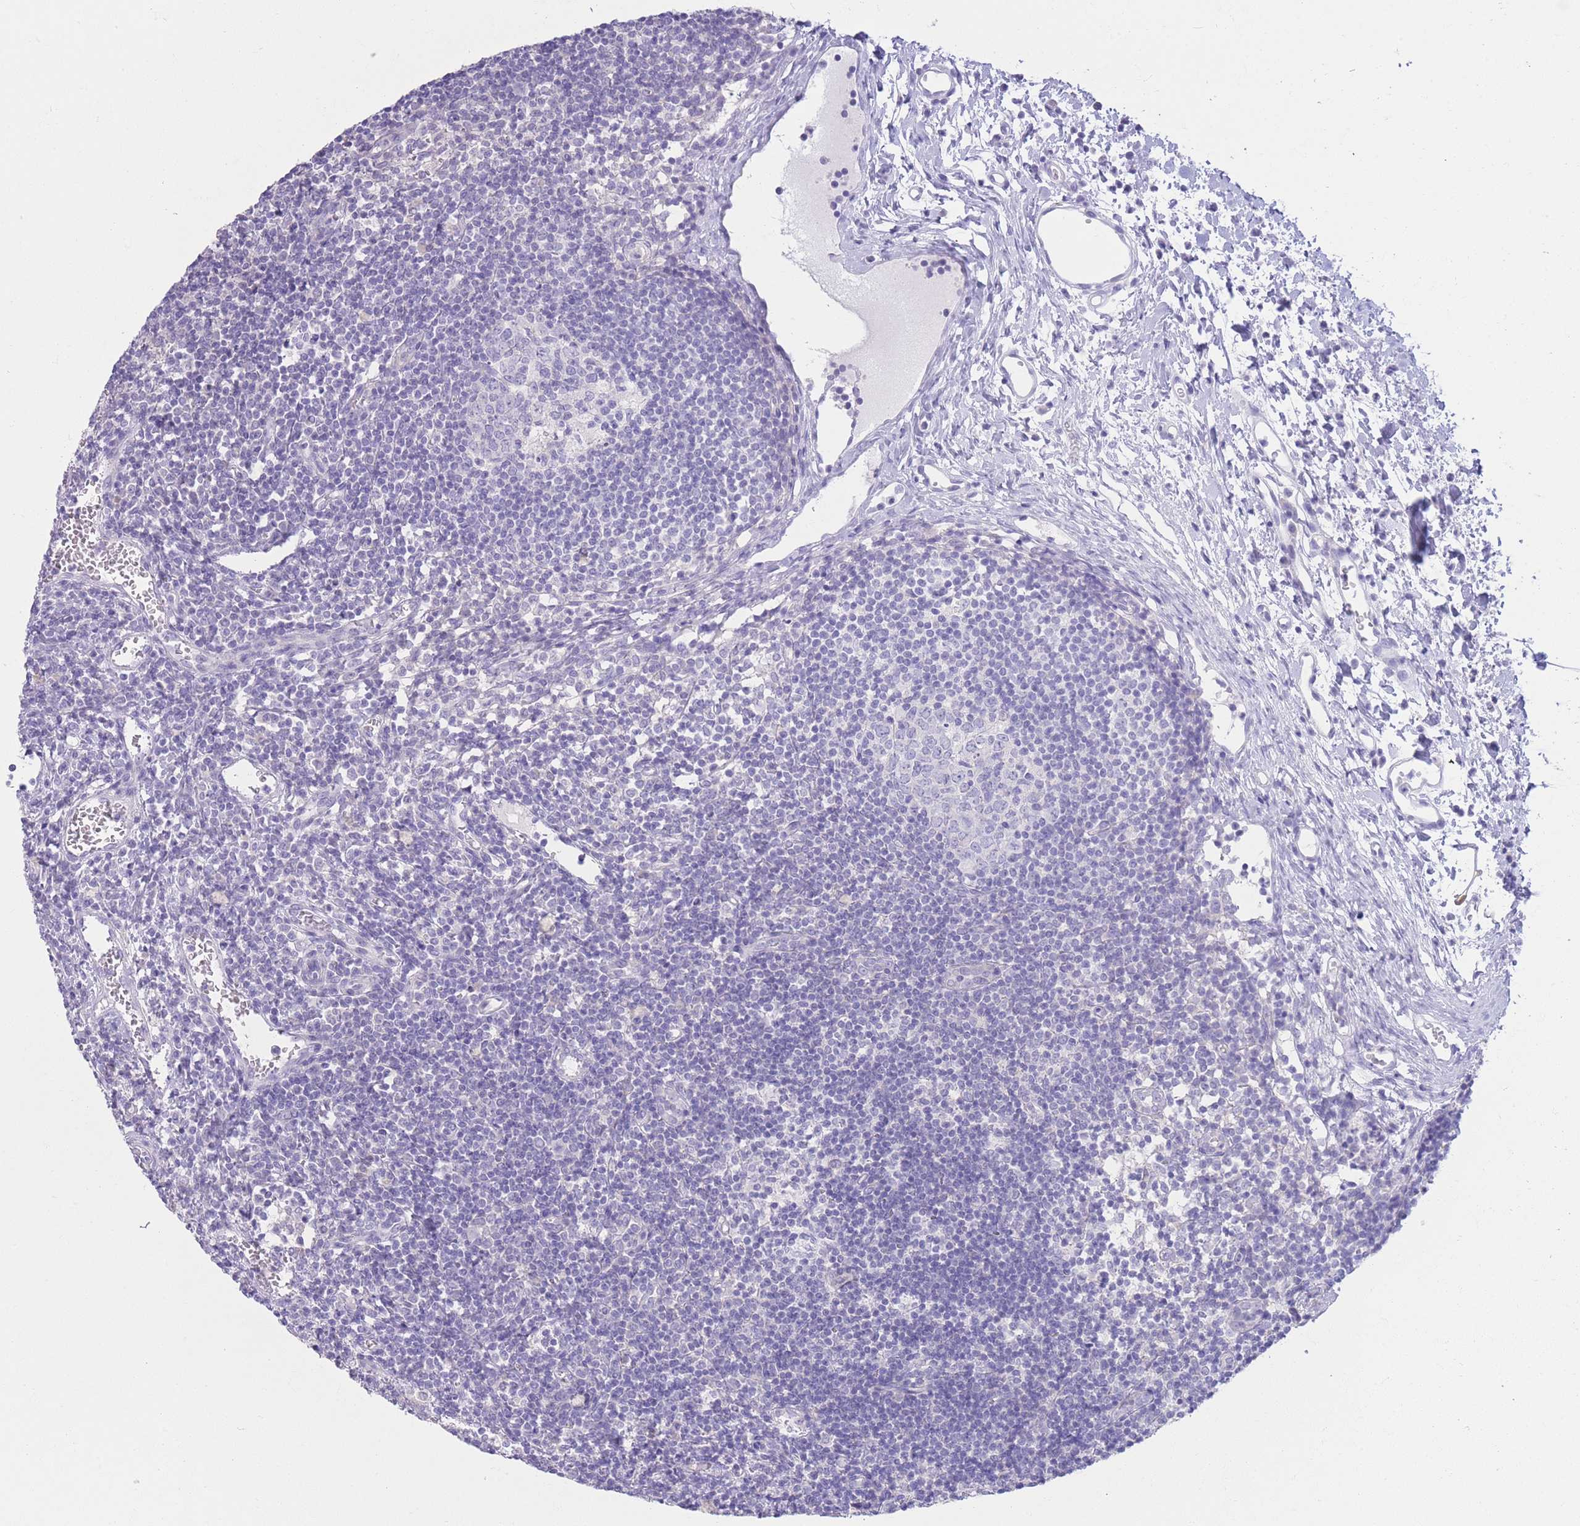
{"staining": {"intensity": "negative", "quantity": "none", "location": "none"}, "tissue": "lymph node", "cell_type": "Germinal center cells", "image_type": "normal", "snomed": [{"axis": "morphology", "description": "Normal tissue, NOS"}, {"axis": "topography", "description": "Lymph node"}], "caption": "DAB (3,3'-diaminobenzidine) immunohistochemical staining of unremarkable lymph node exhibits no significant expression in germinal center cells.", "gene": "FAH", "patient": {"sex": "female", "age": 37}}